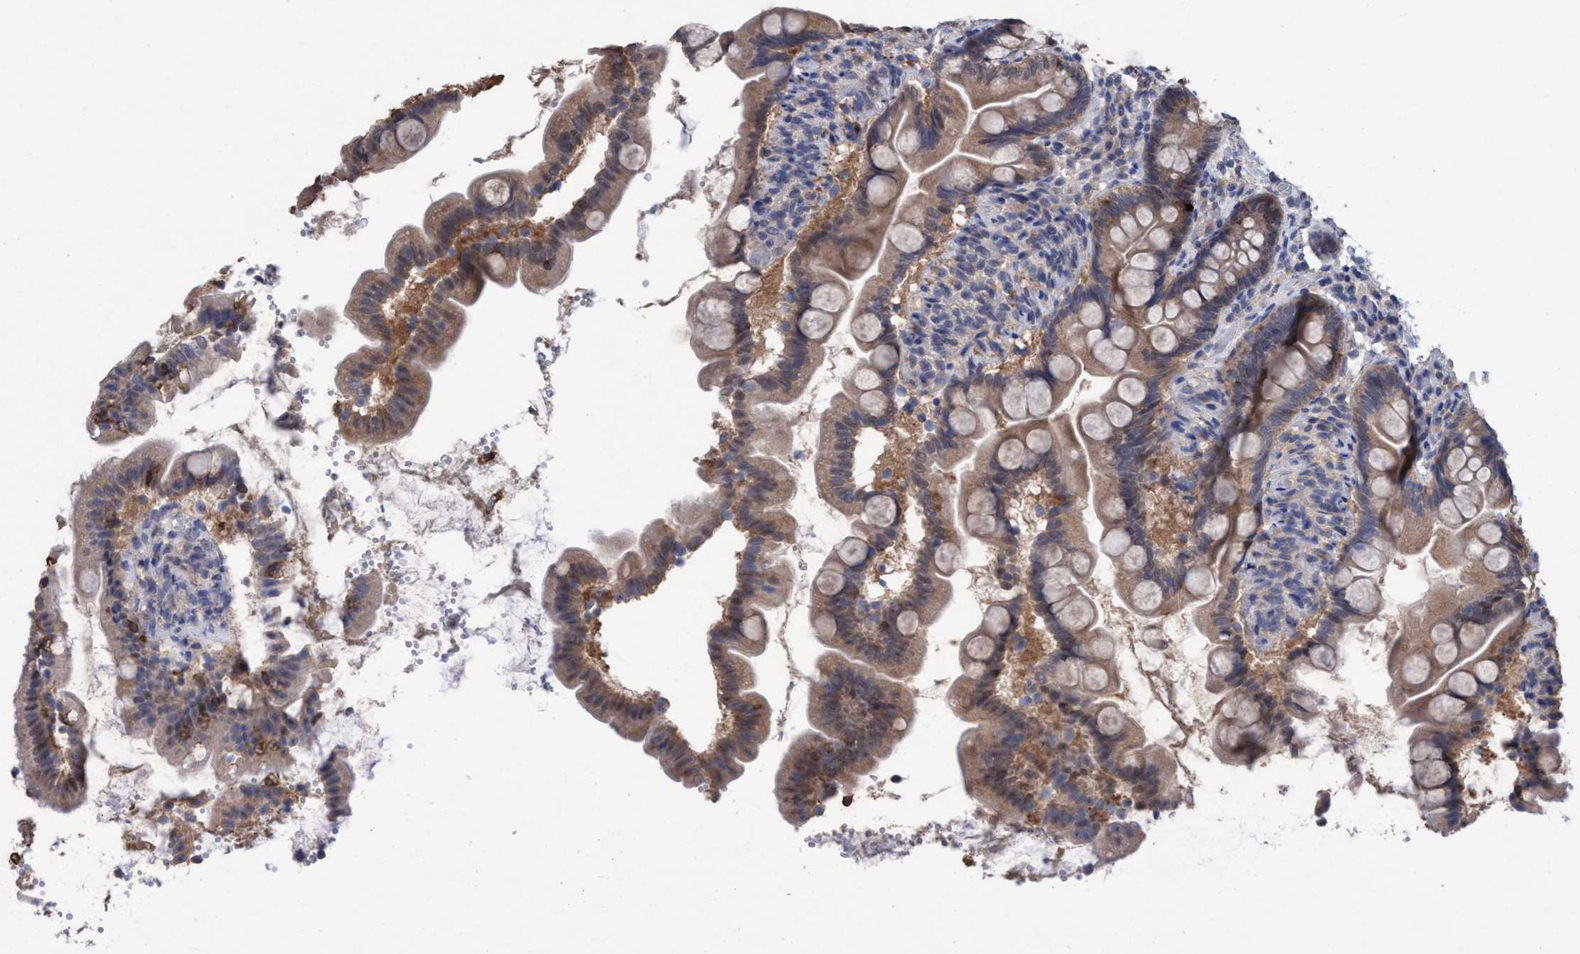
{"staining": {"intensity": "moderate", "quantity": ">75%", "location": "cytoplasmic/membranous"}, "tissue": "small intestine", "cell_type": "Glandular cells", "image_type": "normal", "snomed": [{"axis": "morphology", "description": "Normal tissue, NOS"}, {"axis": "topography", "description": "Small intestine"}], "caption": "IHC micrograph of benign small intestine: small intestine stained using immunohistochemistry (IHC) demonstrates medium levels of moderate protein expression localized specifically in the cytoplasmic/membranous of glandular cells, appearing as a cytoplasmic/membranous brown color.", "gene": "GLOD4", "patient": {"sex": "female", "age": 56}}